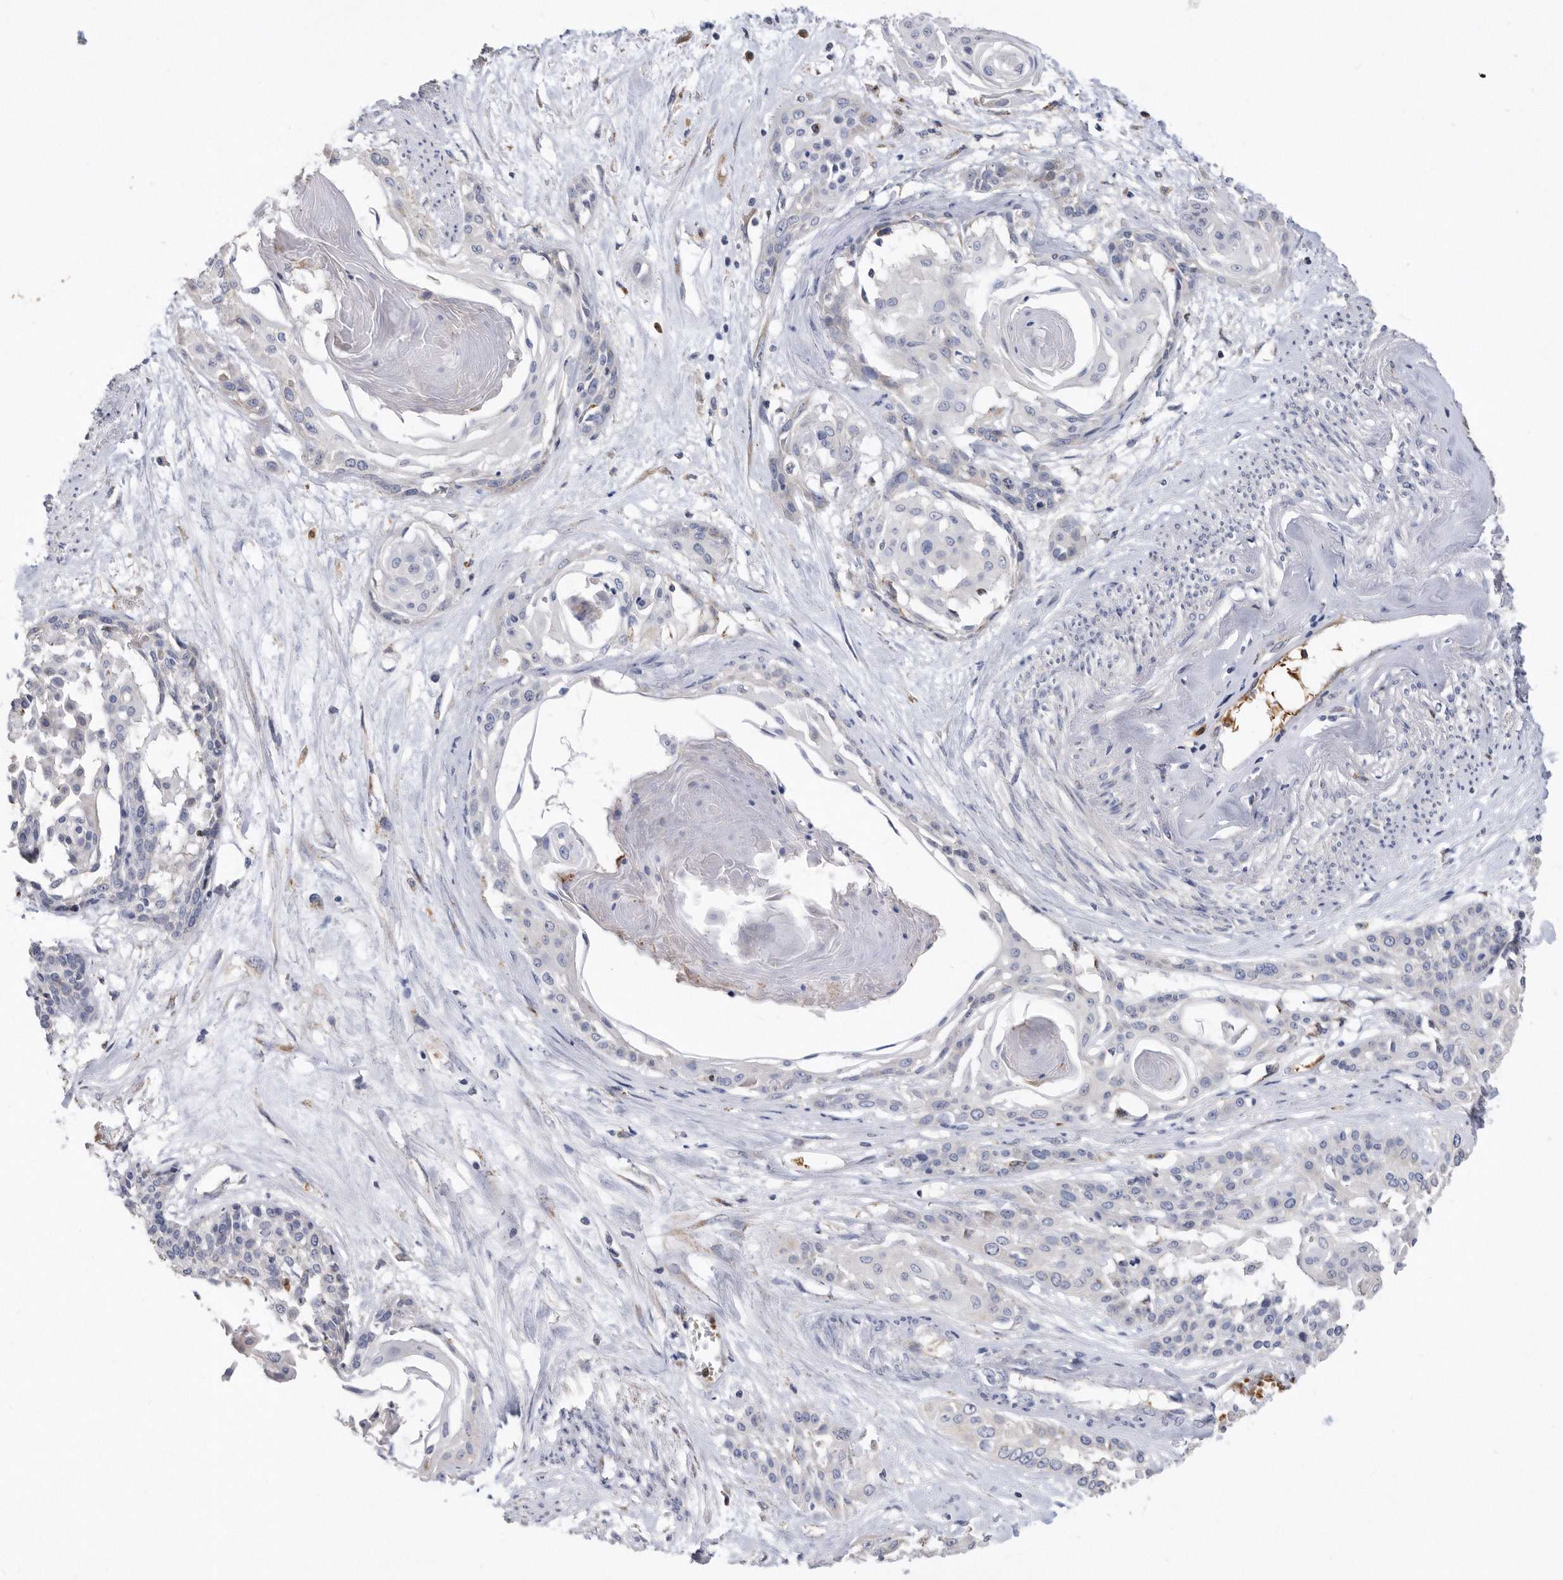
{"staining": {"intensity": "negative", "quantity": "none", "location": "none"}, "tissue": "cervical cancer", "cell_type": "Tumor cells", "image_type": "cancer", "snomed": [{"axis": "morphology", "description": "Squamous cell carcinoma, NOS"}, {"axis": "topography", "description": "Cervix"}], "caption": "Photomicrograph shows no protein expression in tumor cells of cervical squamous cell carcinoma tissue.", "gene": "CRISPLD2", "patient": {"sex": "female", "age": 57}}